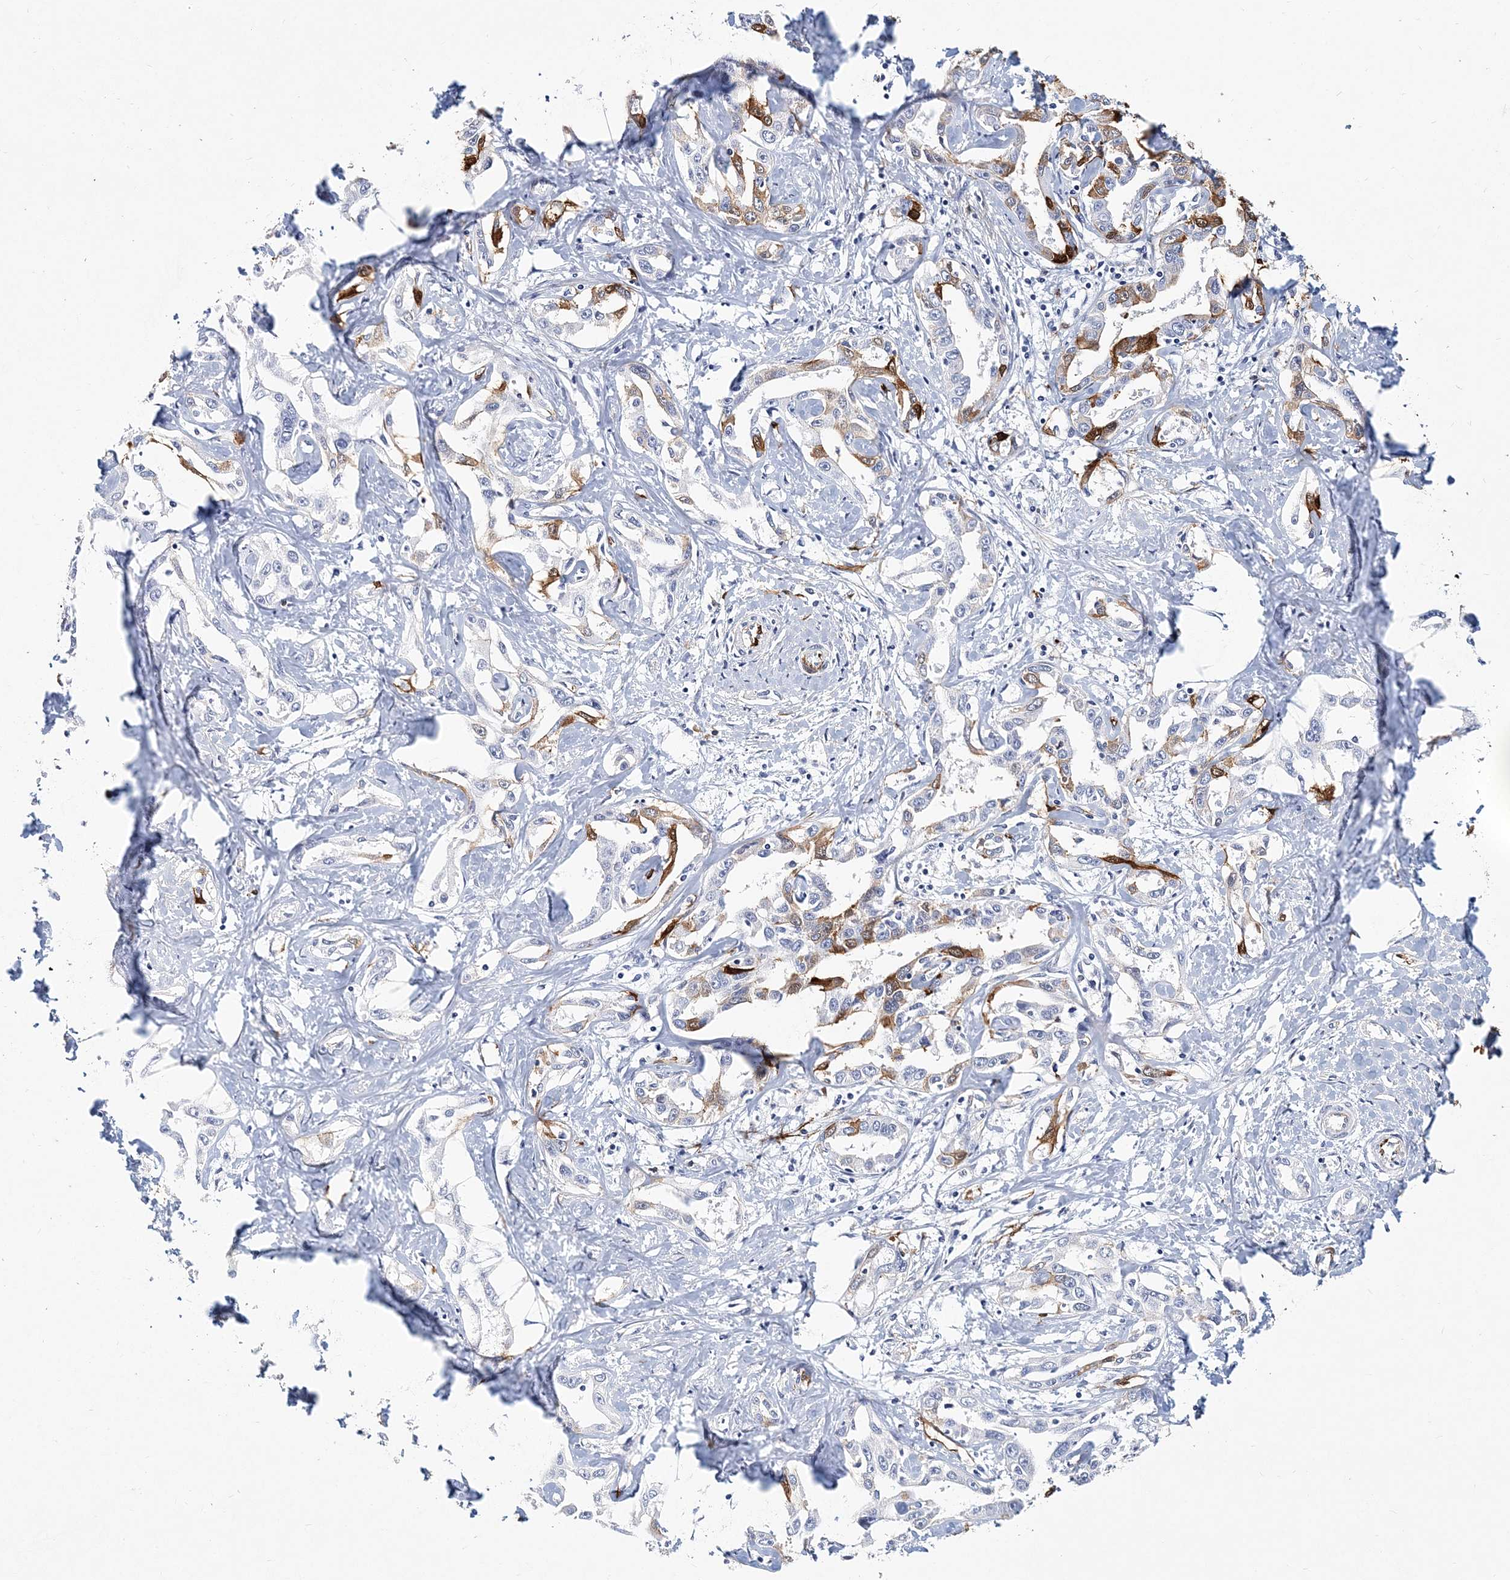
{"staining": {"intensity": "moderate", "quantity": "25%-75%", "location": "cytoplasmic/membranous"}, "tissue": "liver cancer", "cell_type": "Tumor cells", "image_type": "cancer", "snomed": [{"axis": "morphology", "description": "Cholangiocarcinoma"}, {"axis": "topography", "description": "Liver"}], "caption": "Liver cholangiocarcinoma stained with a brown dye displays moderate cytoplasmic/membranous positive positivity in approximately 25%-75% of tumor cells.", "gene": "ITGA2B", "patient": {"sex": "male", "age": 59}}